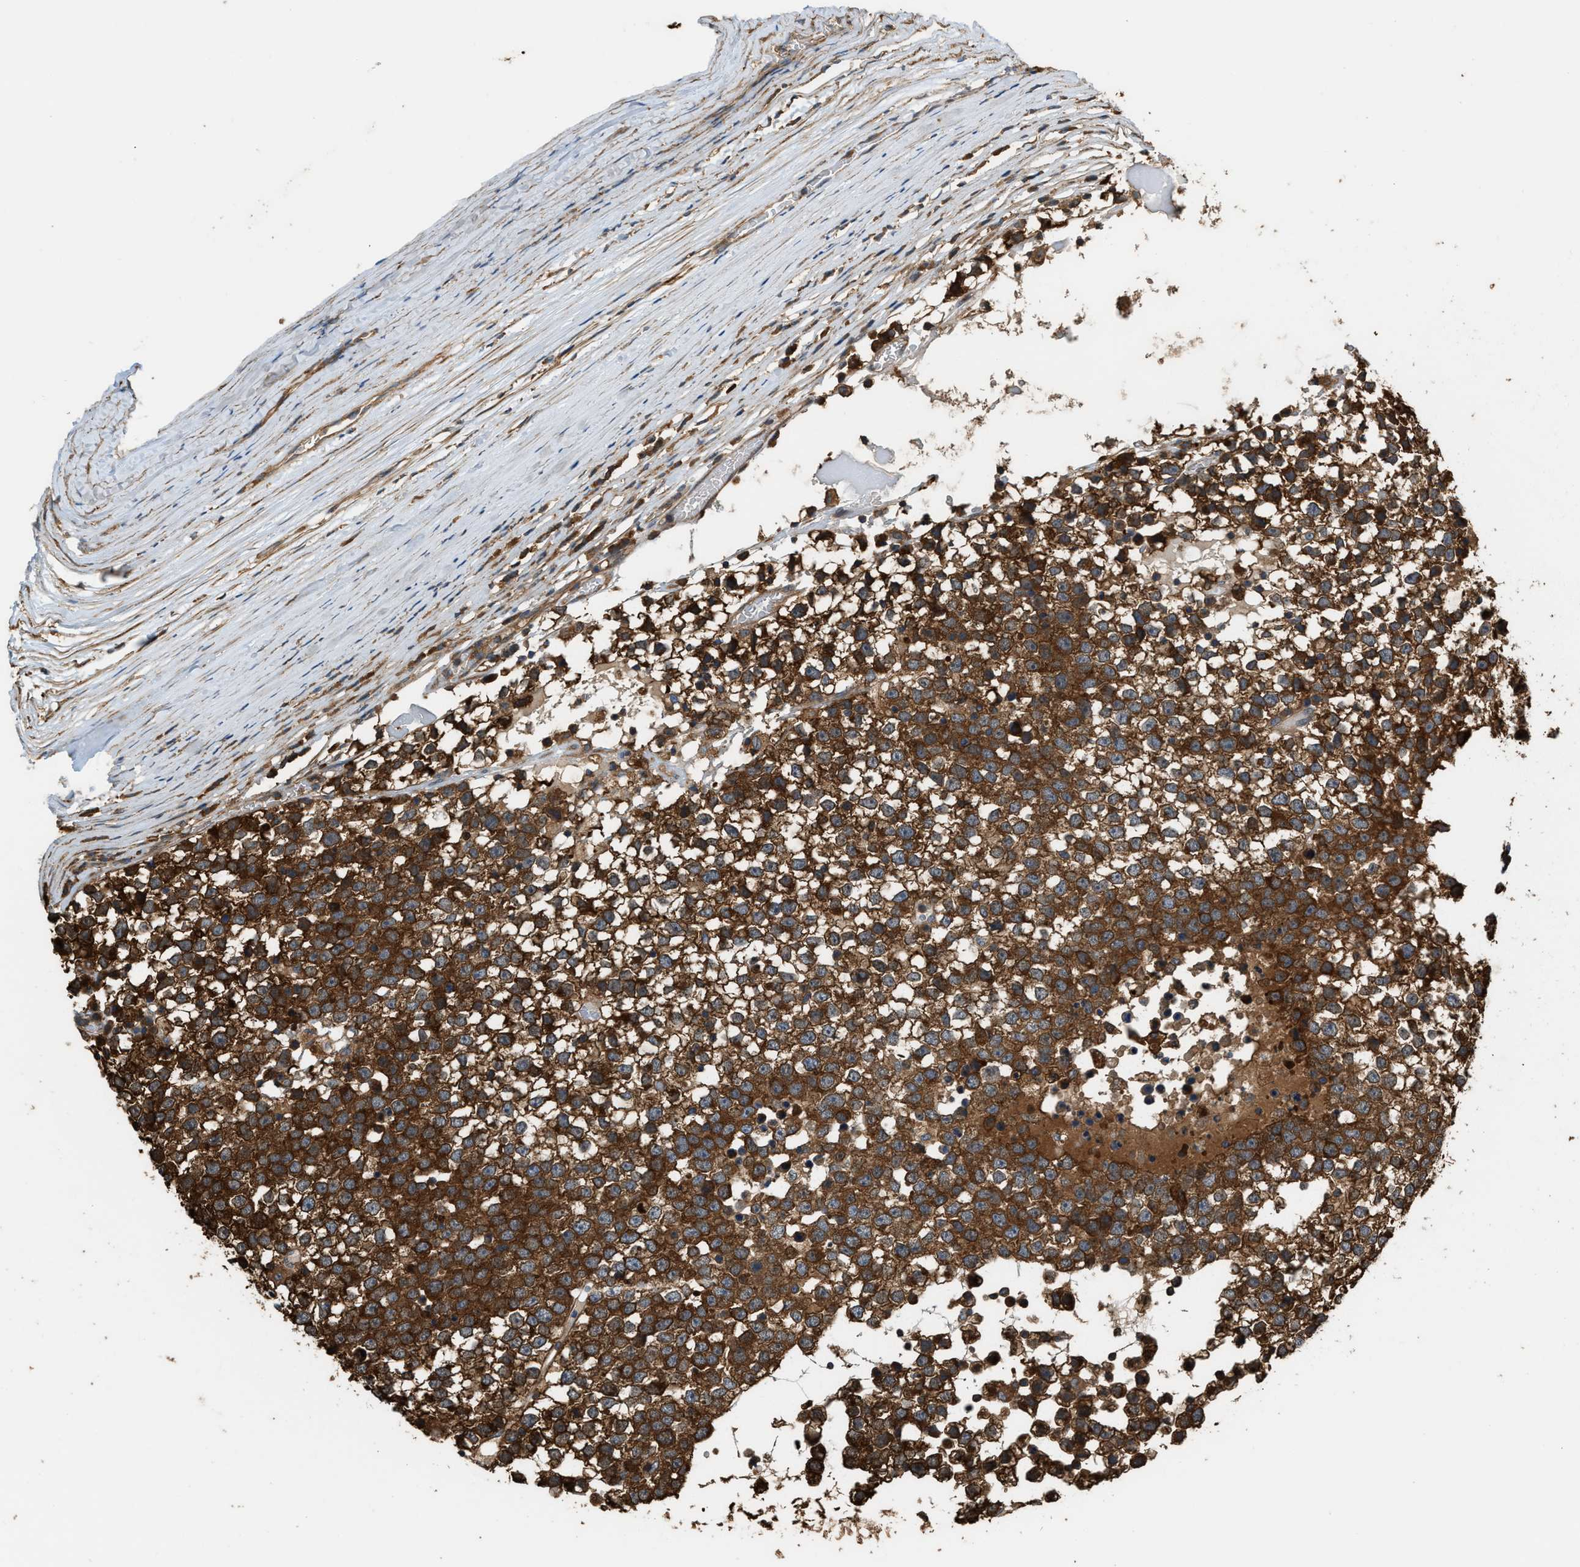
{"staining": {"intensity": "strong", "quantity": ">75%", "location": "cytoplasmic/membranous"}, "tissue": "testis cancer", "cell_type": "Tumor cells", "image_type": "cancer", "snomed": [{"axis": "morphology", "description": "Seminoma, NOS"}, {"axis": "topography", "description": "Testis"}], "caption": "Protein staining of seminoma (testis) tissue reveals strong cytoplasmic/membranous staining in about >75% of tumor cells.", "gene": "ATIC", "patient": {"sex": "male", "age": 65}}